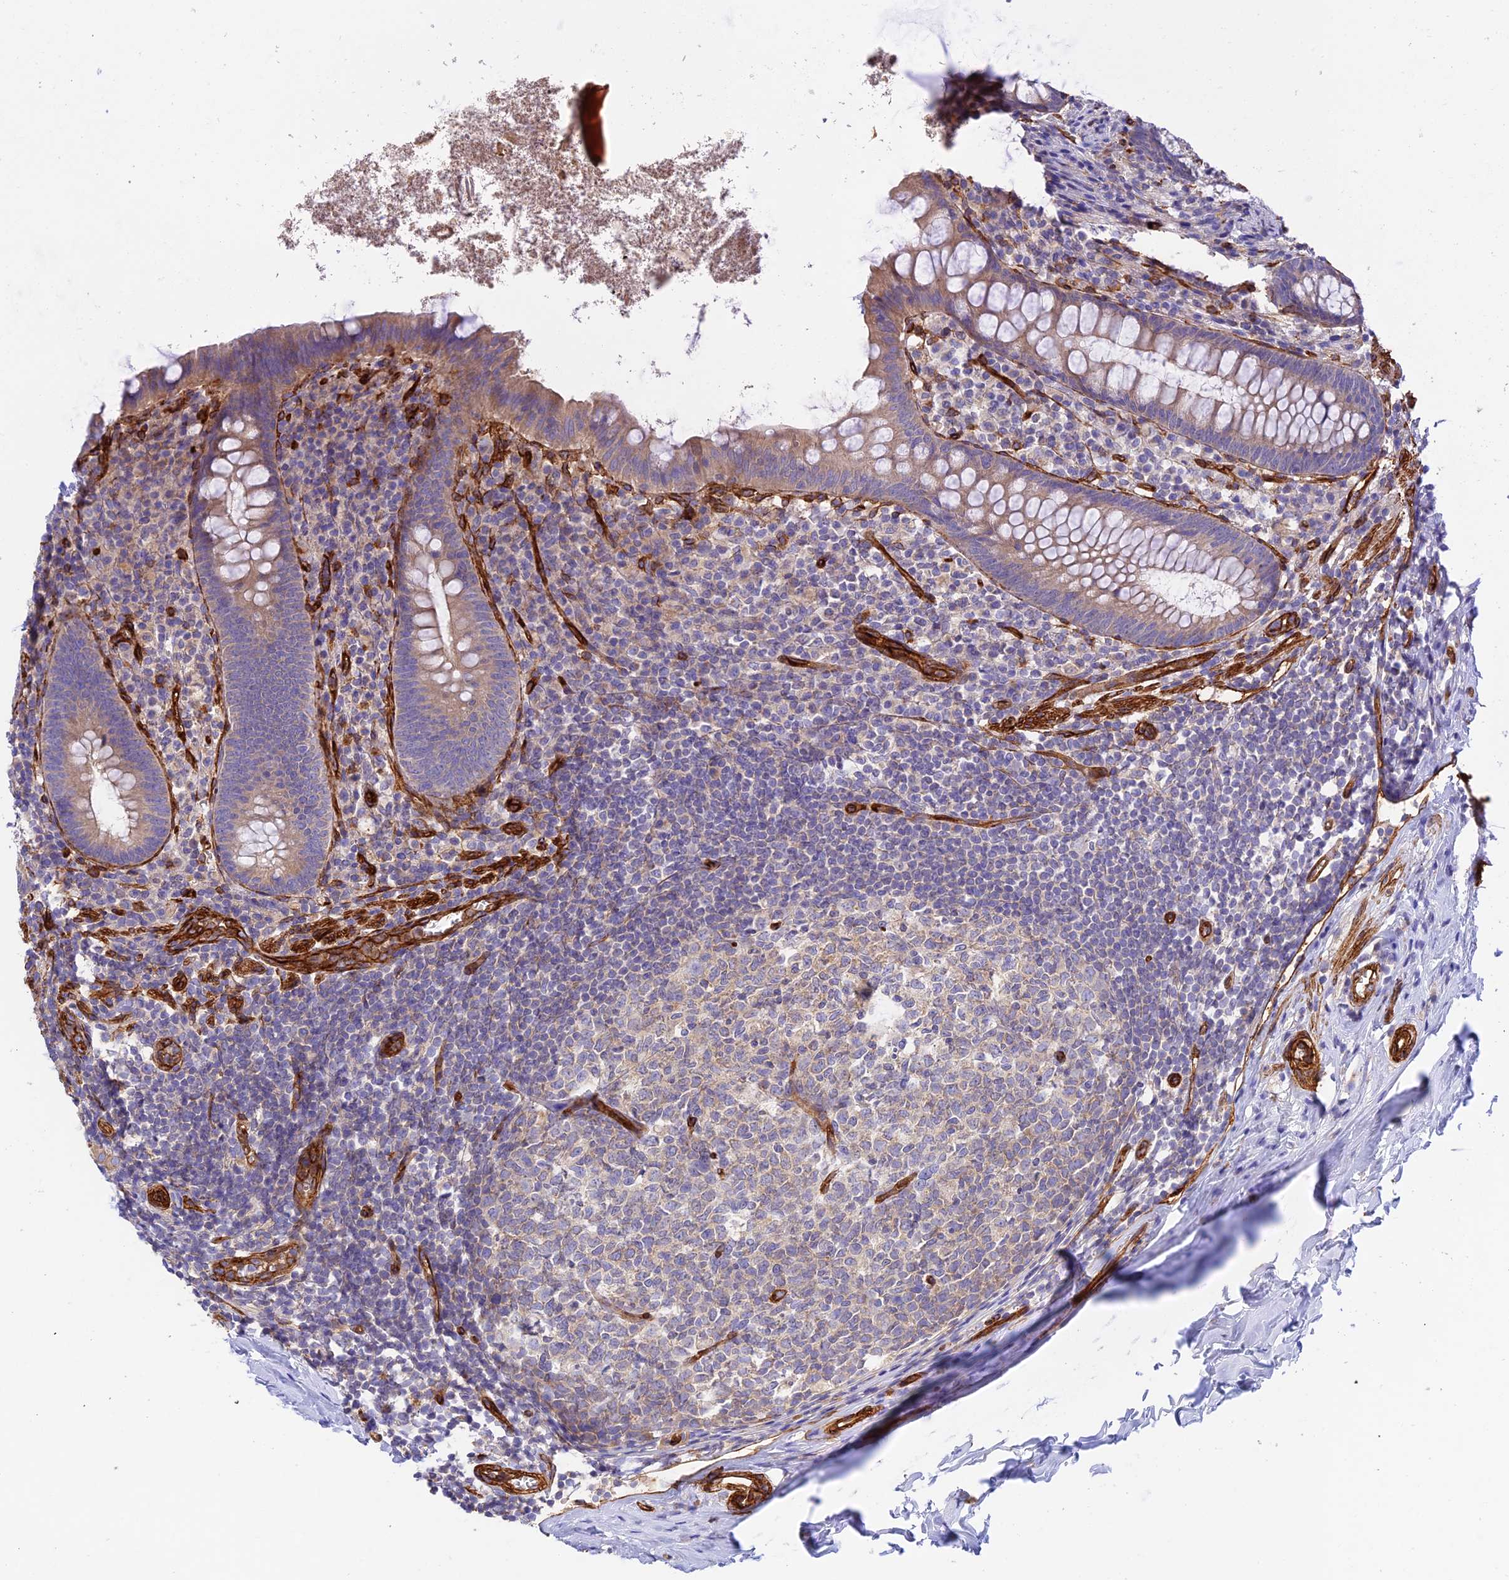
{"staining": {"intensity": "weak", "quantity": "25%-75%", "location": "cytoplasmic/membranous"}, "tissue": "appendix", "cell_type": "Glandular cells", "image_type": "normal", "snomed": [{"axis": "morphology", "description": "Normal tissue, NOS"}, {"axis": "topography", "description": "Appendix"}], "caption": "The image shows staining of unremarkable appendix, revealing weak cytoplasmic/membranous protein expression (brown color) within glandular cells.", "gene": "MYO9A", "patient": {"sex": "female", "age": 51}}